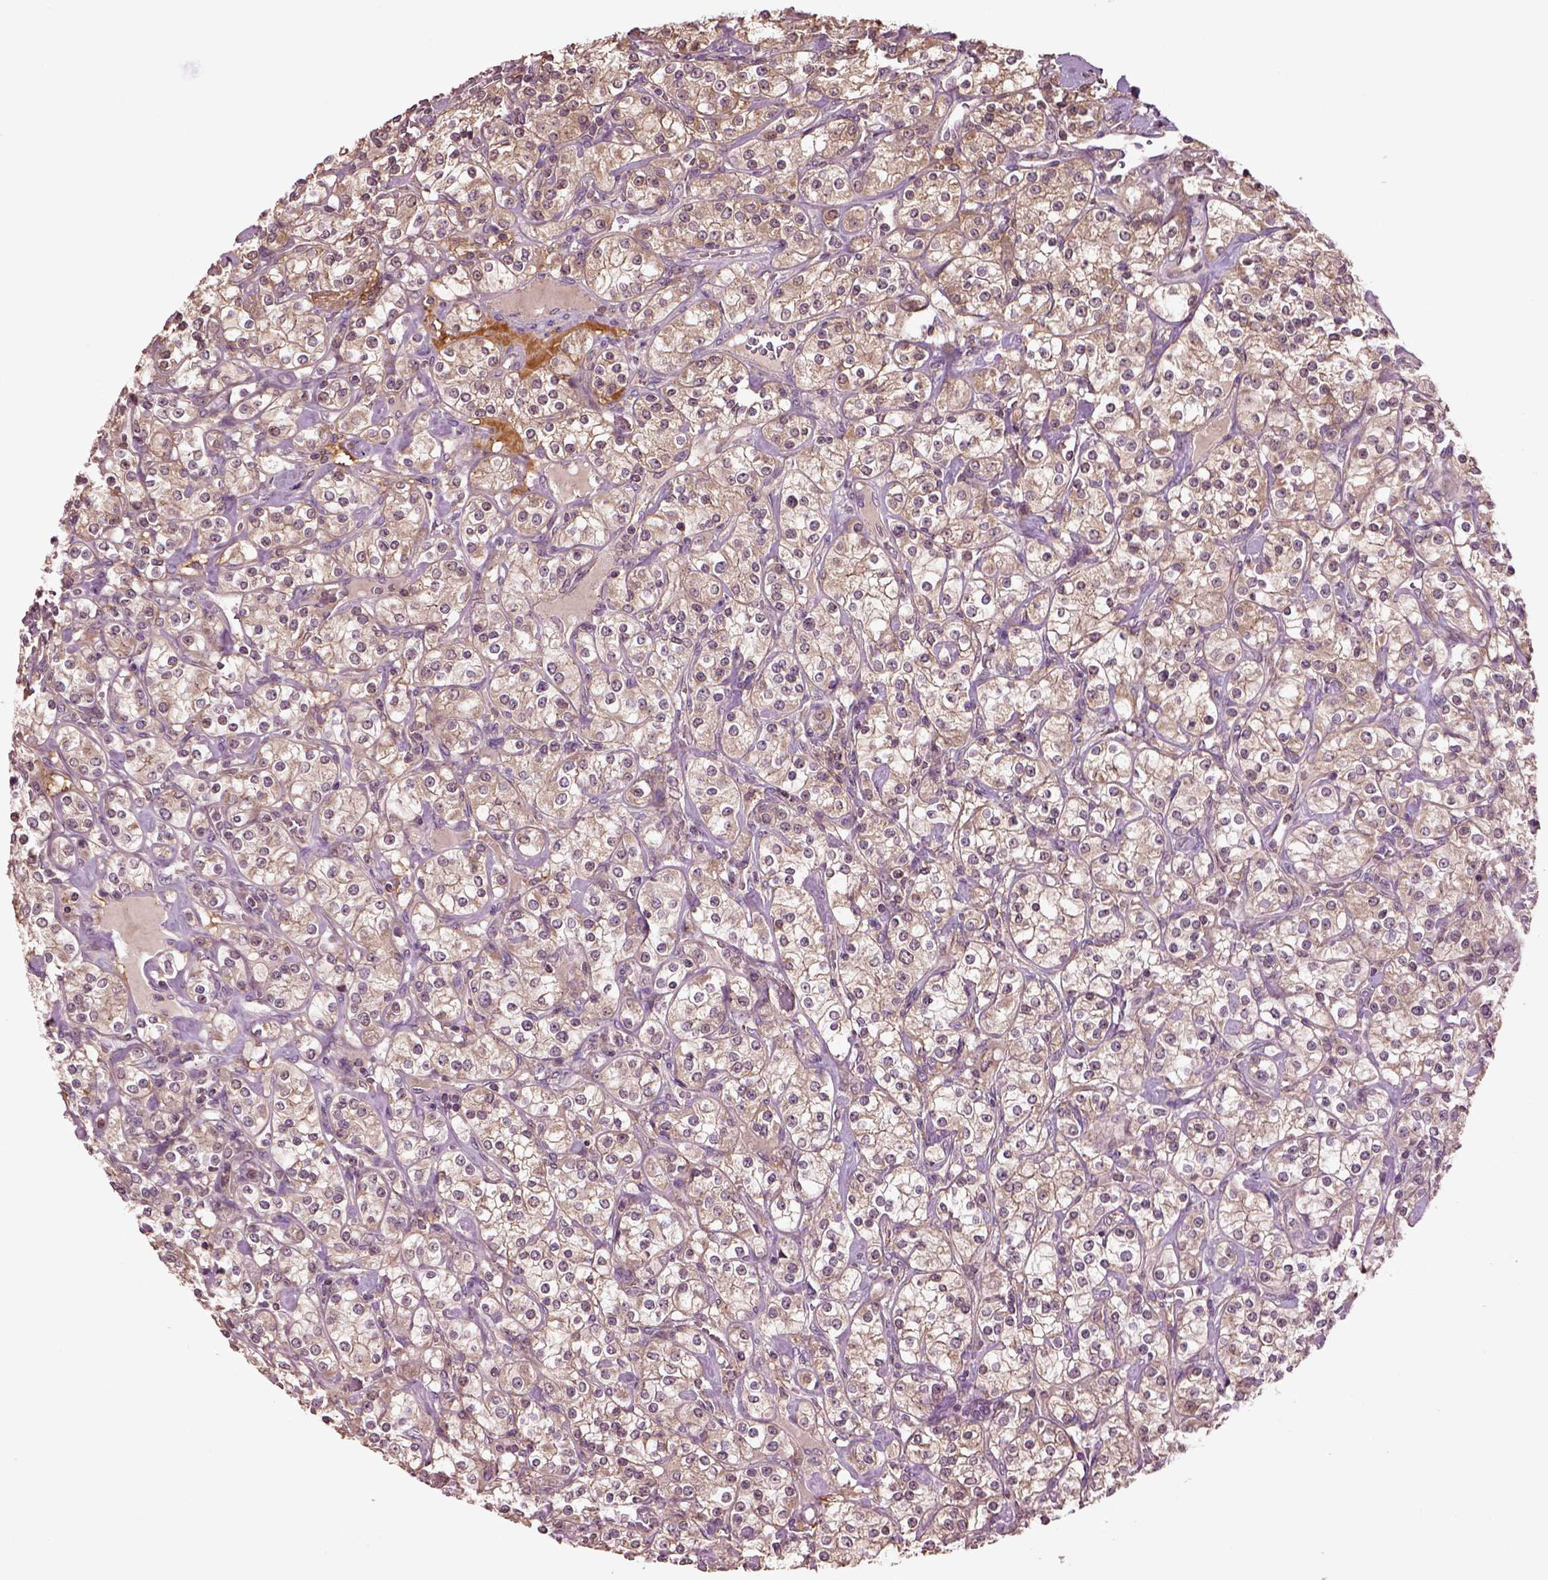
{"staining": {"intensity": "weak", "quantity": "25%-75%", "location": "cytoplasmic/membranous"}, "tissue": "renal cancer", "cell_type": "Tumor cells", "image_type": "cancer", "snomed": [{"axis": "morphology", "description": "Adenocarcinoma, NOS"}, {"axis": "topography", "description": "Kidney"}], "caption": "This image shows immunohistochemistry (IHC) staining of renal cancer (adenocarcinoma), with low weak cytoplasmic/membranous positivity in about 25%-75% of tumor cells.", "gene": "MTHFS", "patient": {"sex": "male", "age": 77}}